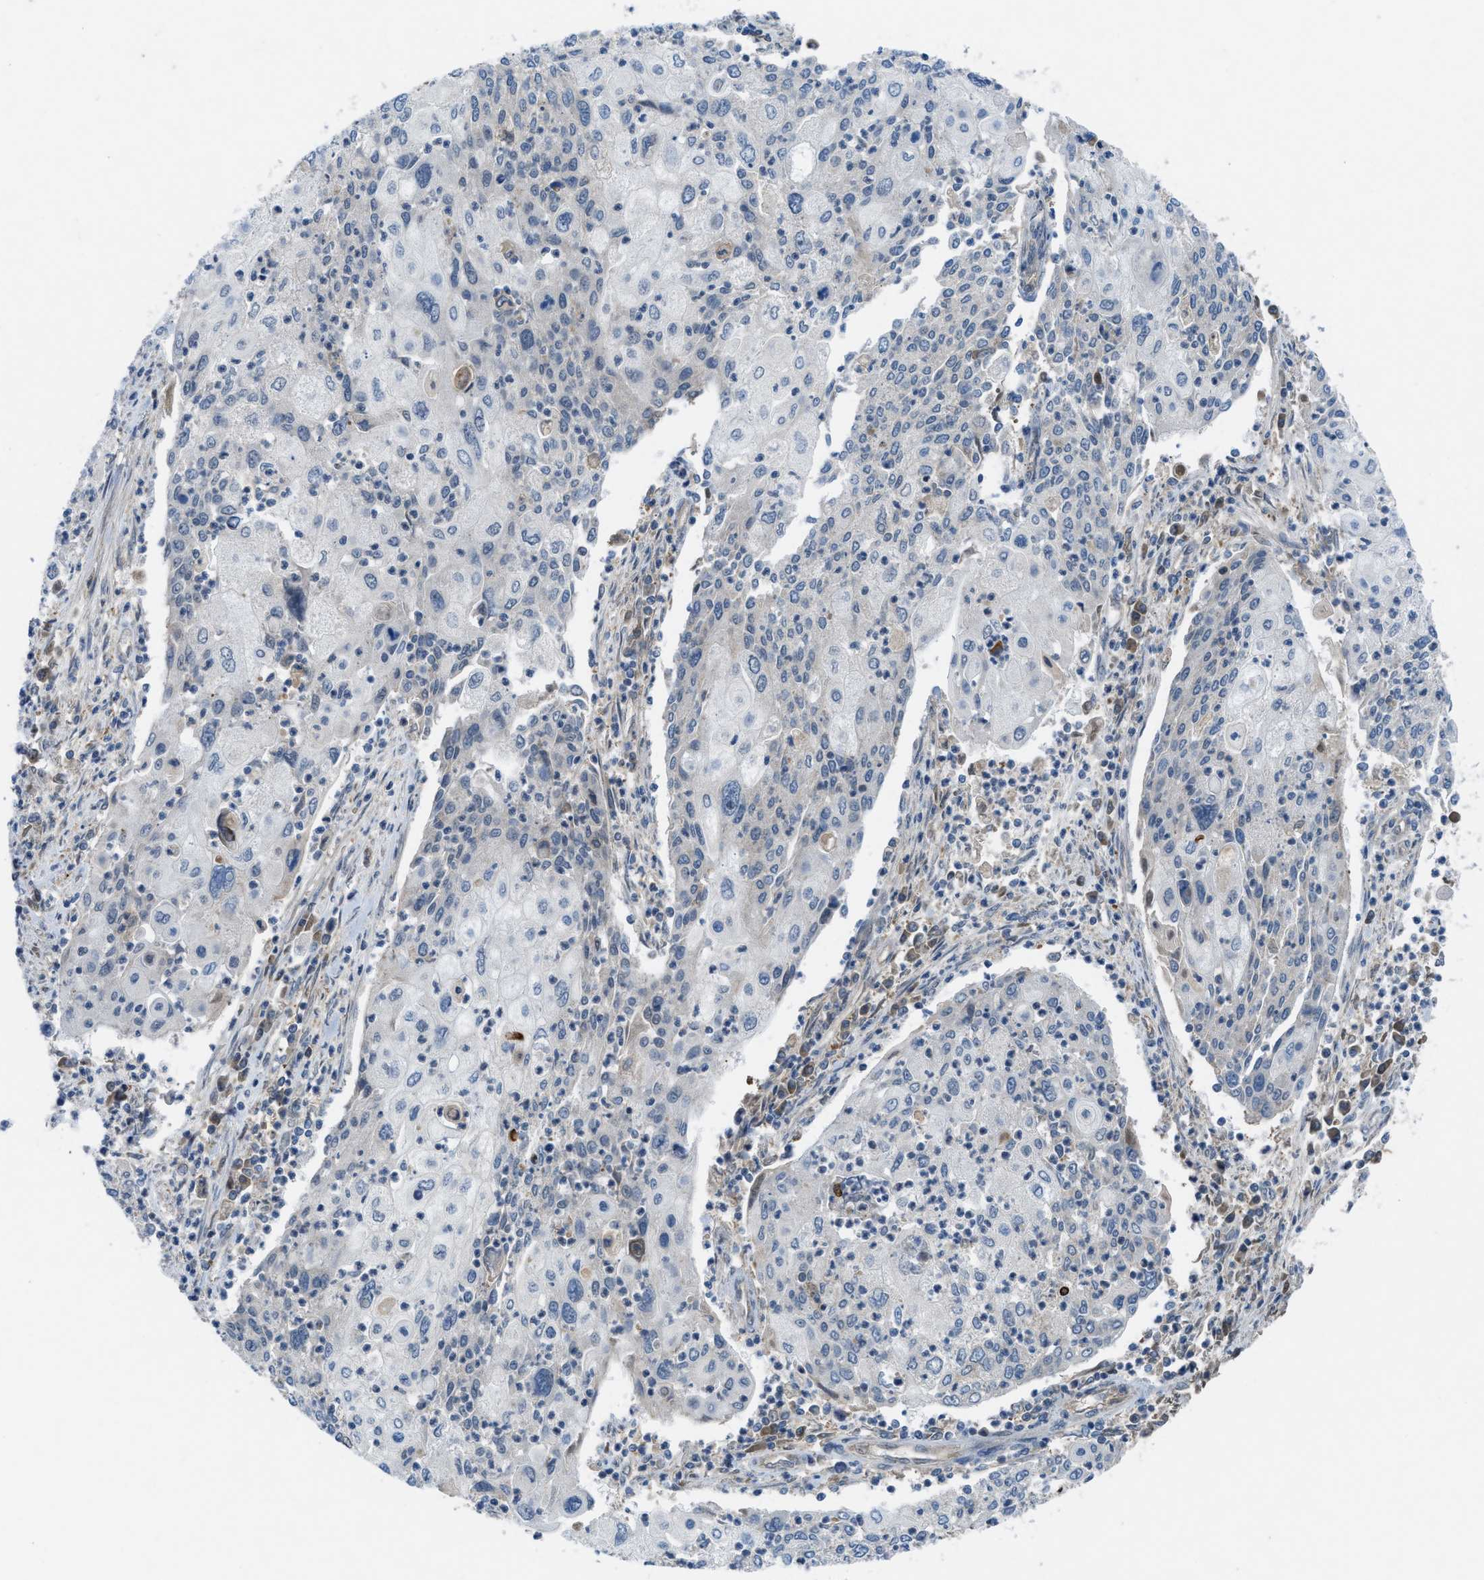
{"staining": {"intensity": "negative", "quantity": "none", "location": "none"}, "tissue": "cervical cancer", "cell_type": "Tumor cells", "image_type": "cancer", "snomed": [{"axis": "morphology", "description": "Squamous cell carcinoma, NOS"}, {"axis": "topography", "description": "Cervix"}], "caption": "This micrograph is of squamous cell carcinoma (cervical) stained with immunohistochemistry to label a protein in brown with the nuclei are counter-stained blue. There is no staining in tumor cells.", "gene": "BAZ2B", "patient": {"sex": "female", "age": 40}}